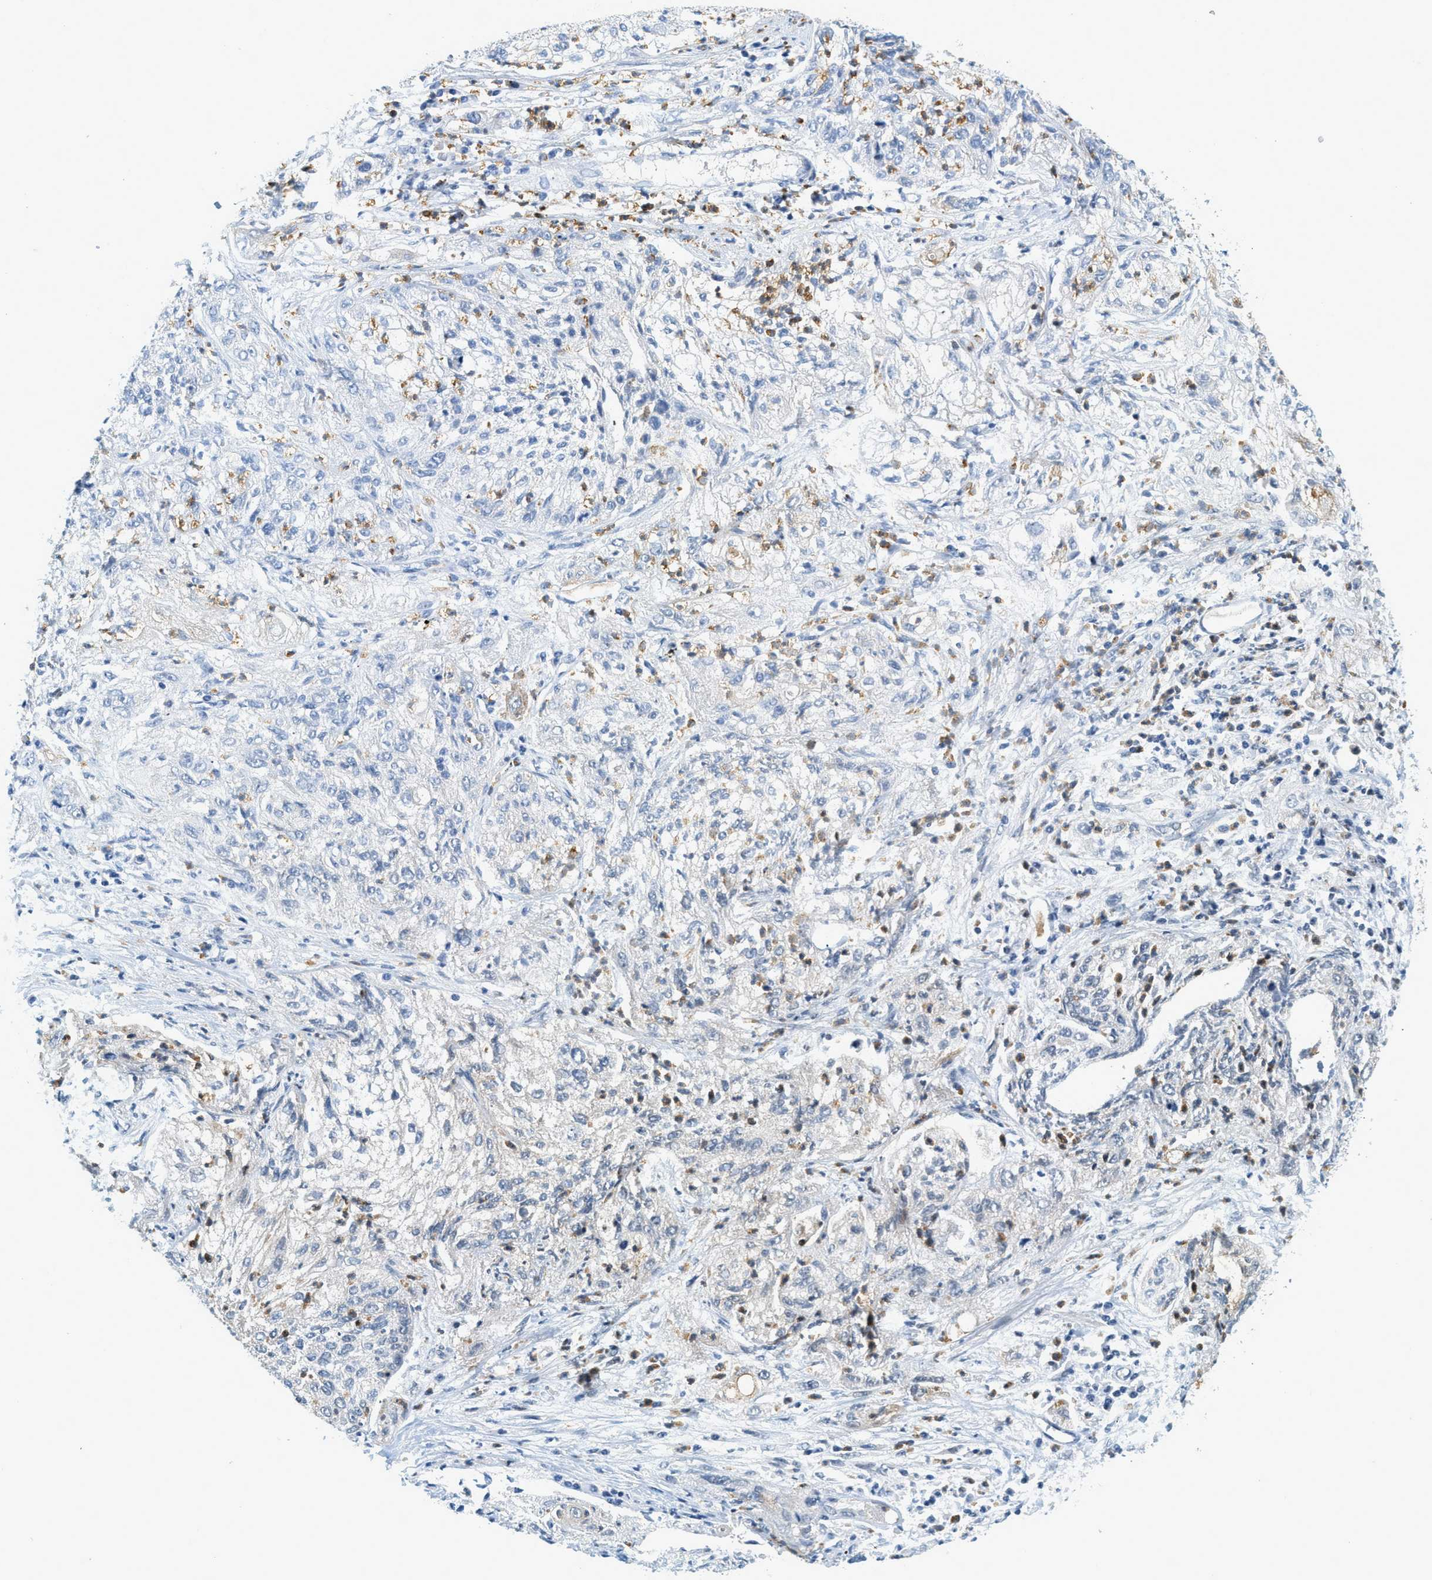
{"staining": {"intensity": "weak", "quantity": "<25%", "location": "cytoplasmic/membranous"}, "tissue": "lung cancer", "cell_type": "Tumor cells", "image_type": "cancer", "snomed": [{"axis": "morphology", "description": "Inflammation, NOS"}, {"axis": "morphology", "description": "Squamous cell carcinoma, NOS"}, {"axis": "topography", "description": "Lymph node"}, {"axis": "topography", "description": "Soft tissue"}, {"axis": "topography", "description": "Lung"}], "caption": "Immunohistochemical staining of human lung squamous cell carcinoma shows no significant positivity in tumor cells.", "gene": "LCN2", "patient": {"sex": "male", "age": 66}}